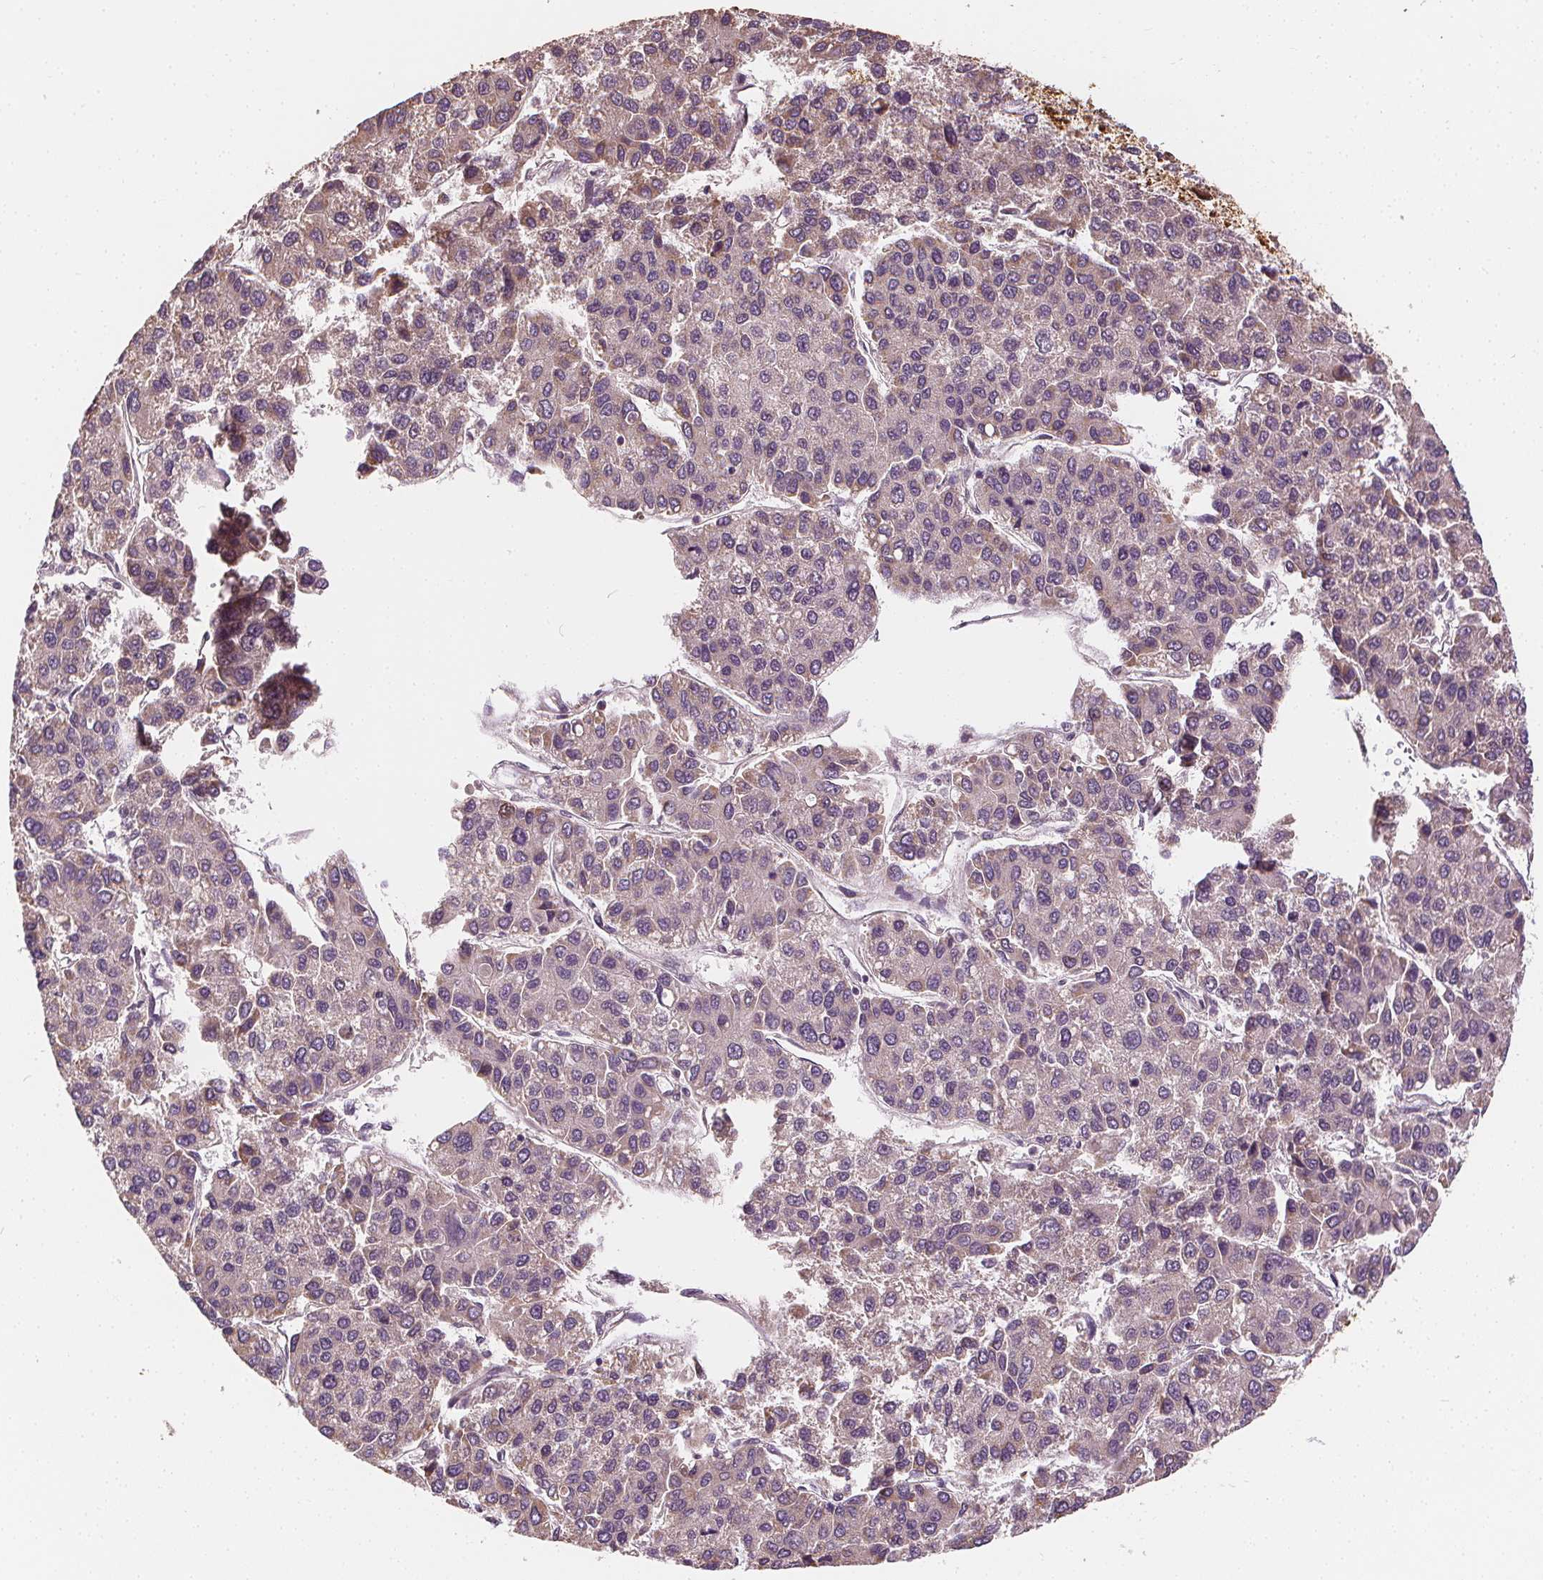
{"staining": {"intensity": "weak", "quantity": "<25%", "location": "cytoplasmic/membranous"}, "tissue": "liver cancer", "cell_type": "Tumor cells", "image_type": "cancer", "snomed": [{"axis": "morphology", "description": "Carcinoma, Hepatocellular, NOS"}, {"axis": "topography", "description": "Liver"}], "caption": "Liver cancer was stained to show a protein in brown. There is no significant staining in tumor cells.", "gene": "RAB20", "patient": {"sex": "female", "age": 66}}